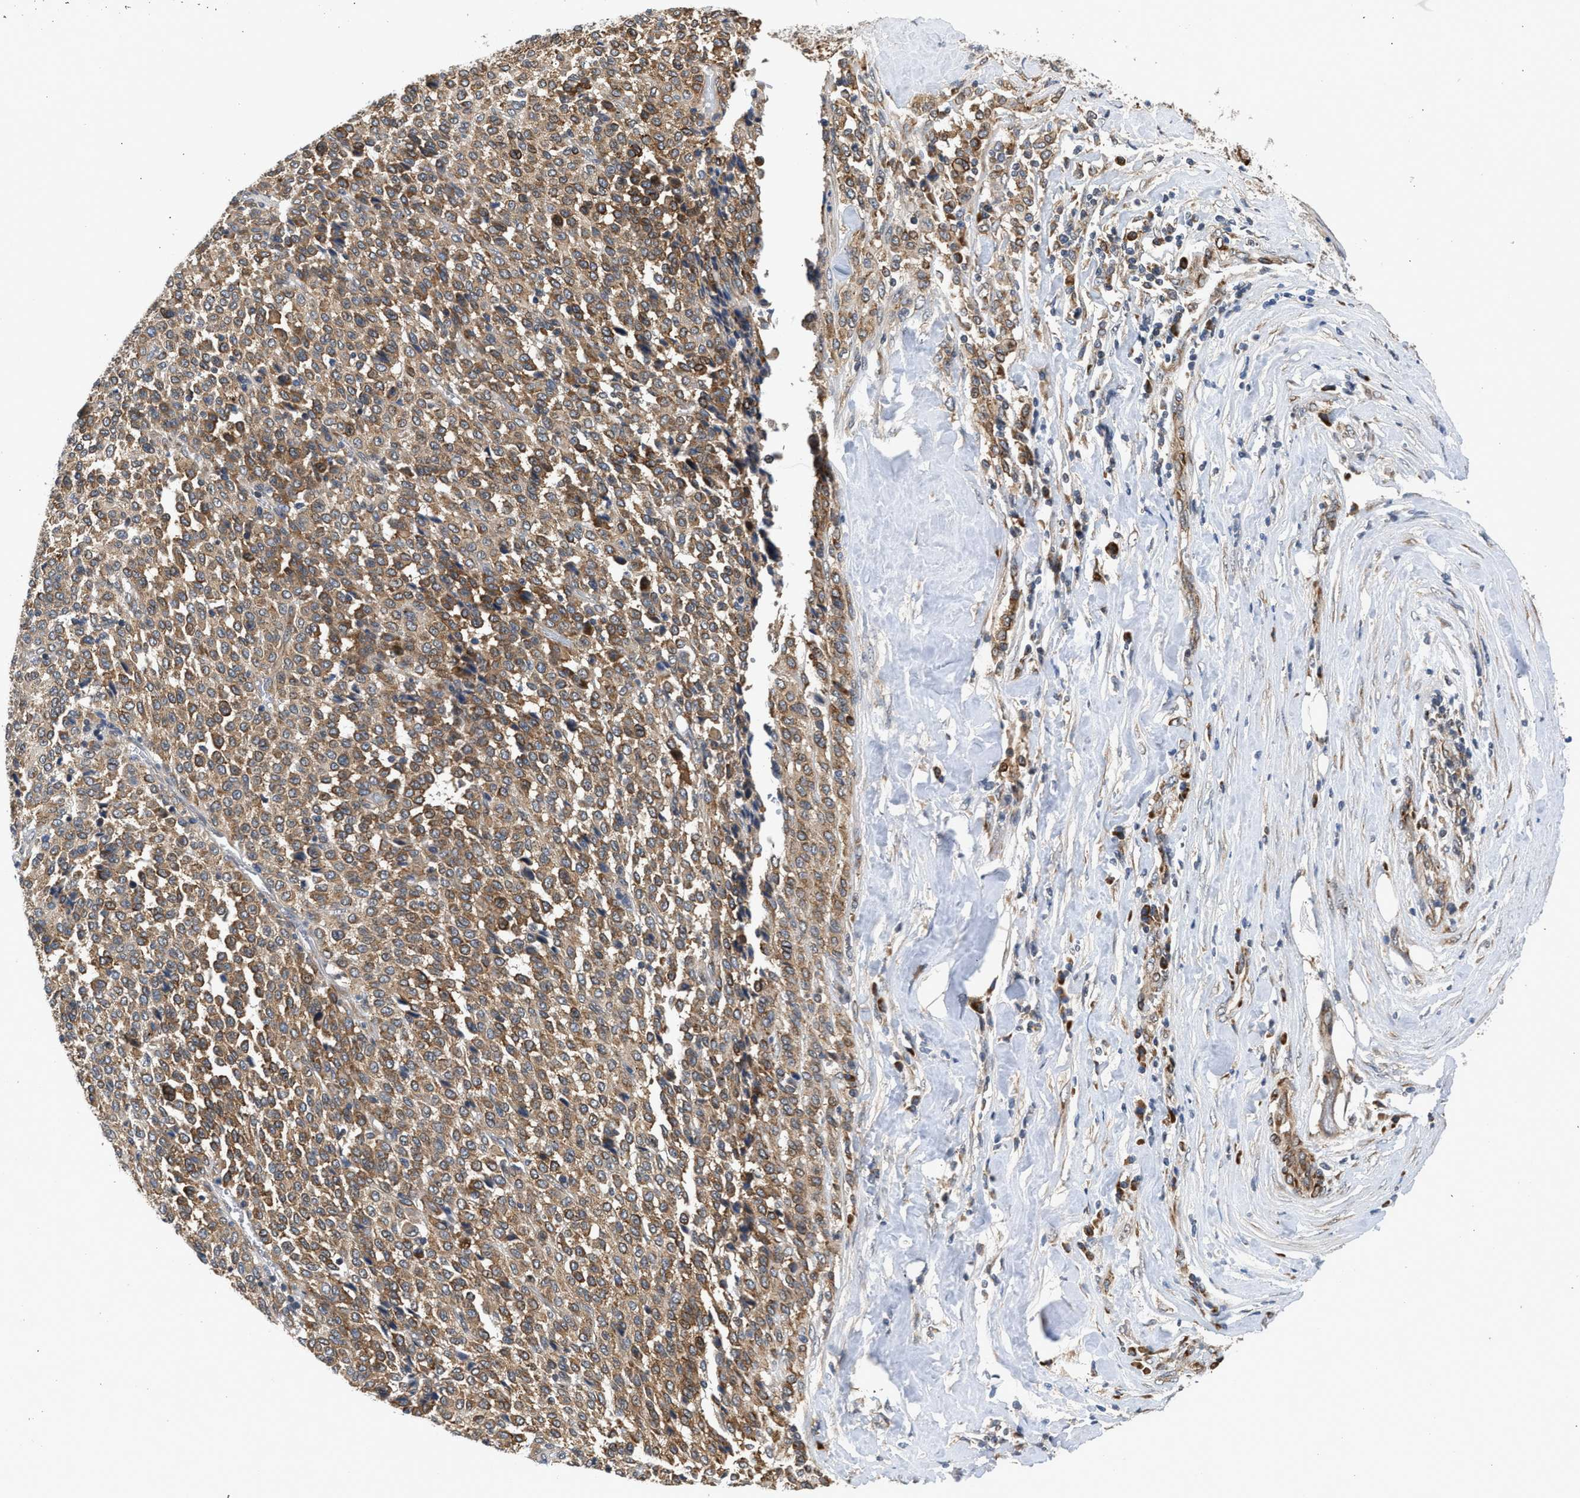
{"staining": {"intensity": "moderate", "quantity": ">75%", "location": "cytoplasmic/membranous"}, "tissue": "melanoma", "cell_type": "Tumor cells", "image_type": "cancer", "snomed": [{"axis": "morphology", "description": "Malignant melanoma, Metastatic site"}, {"axis": "topography", "description": "Pancreas"}], "caption": "Human malignant melanoma (metastatic site) stained with a brown dye displays moderate cytoplasmic/membranous positive staining in about >75% of tumor cells.", "gene": "POLG2", "patient": {"sex": "female", "age": 30}}